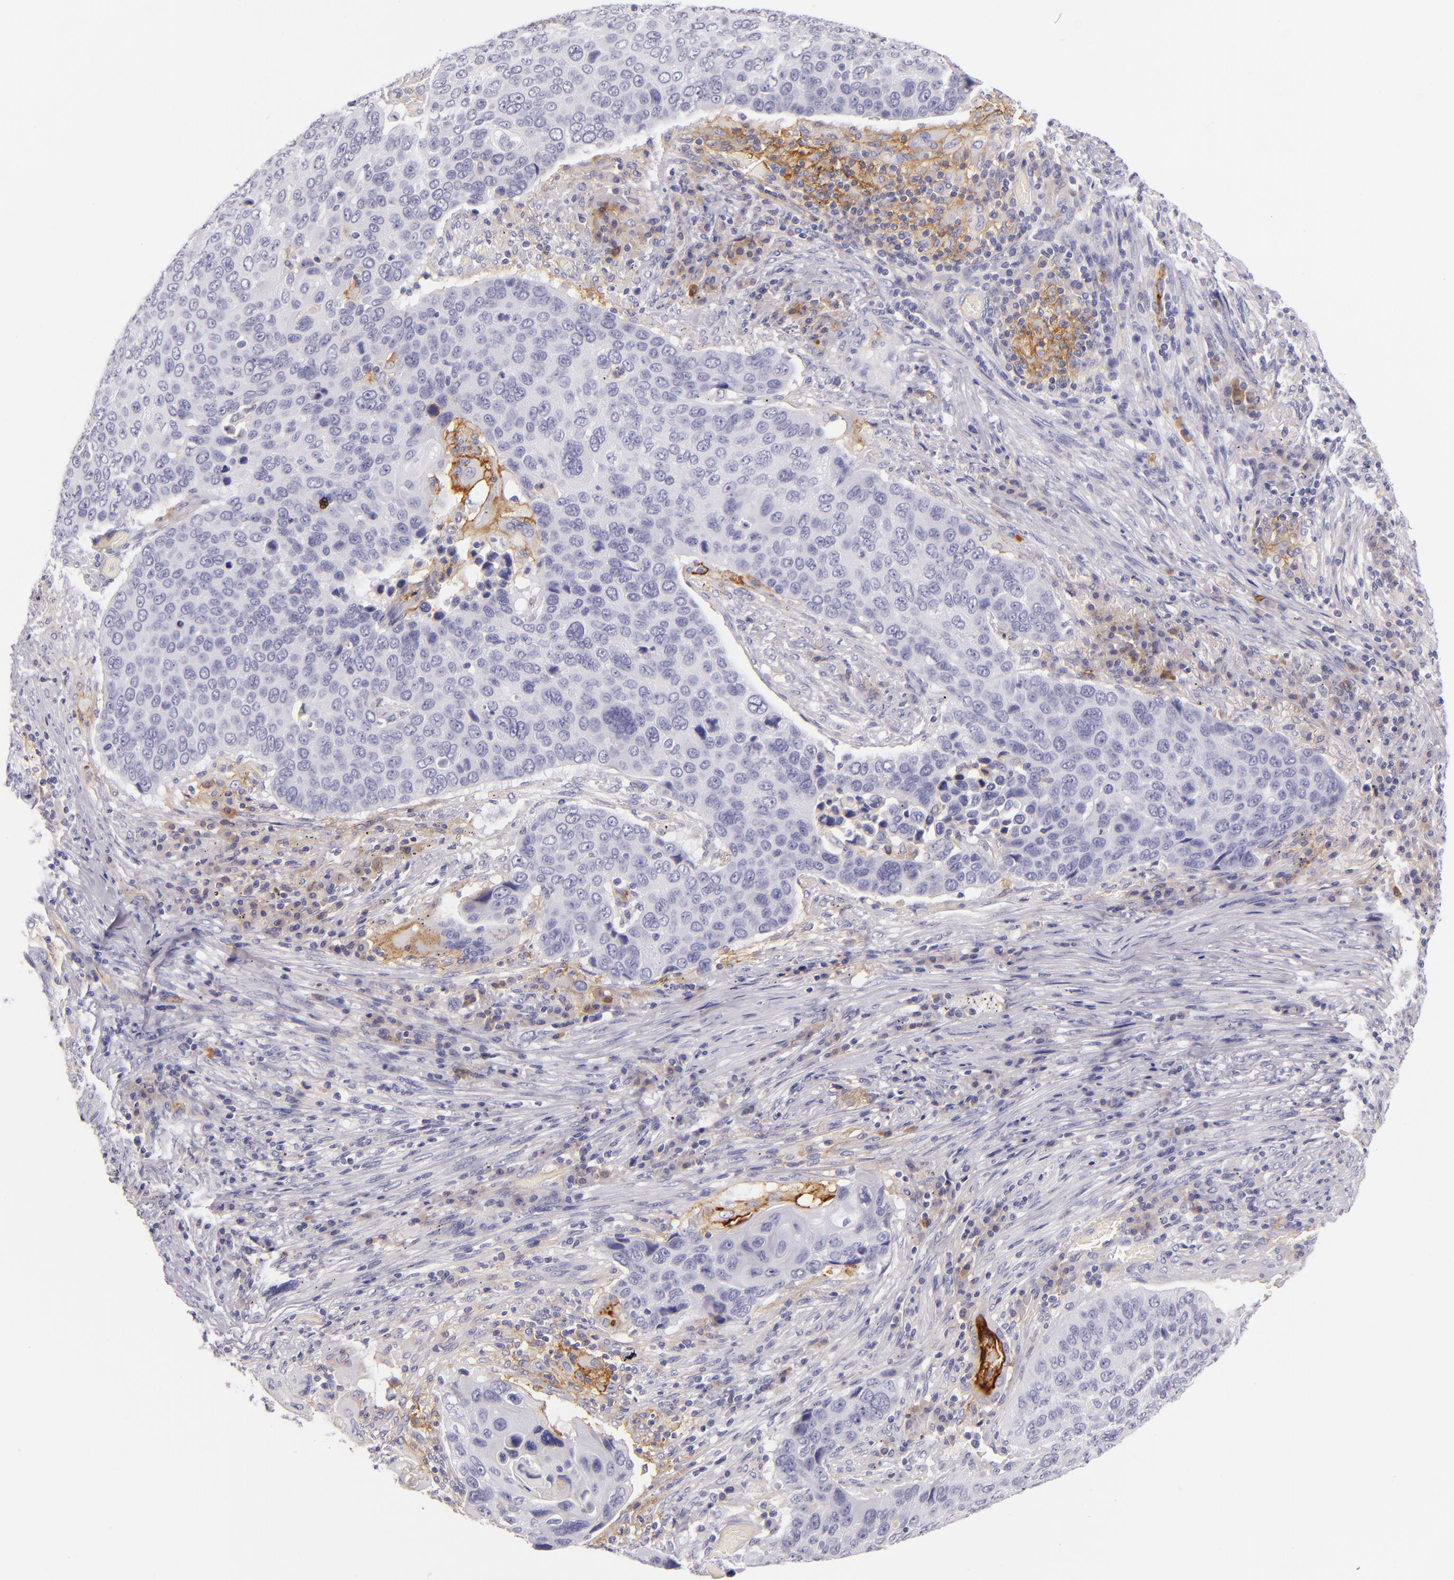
{"staining": {"intensity": "negative", "quantity": "none", "location": "none"}, "tissue": "lung cancer", "cell_type": "Tumor cells", "image_type": "cancer", "snomed": [{"axis": "morphology", "description": "Squamous cell carcinoma, NOS"}, {"axis": "topography", "description": "Lung"}], "caption": "This is an immunohistochemistry (IHC) micrograph of lung cancer. There is no staining in tumor cells.", "gene": "ICAM1", "patient": {"sex": "male", "age": 68}}